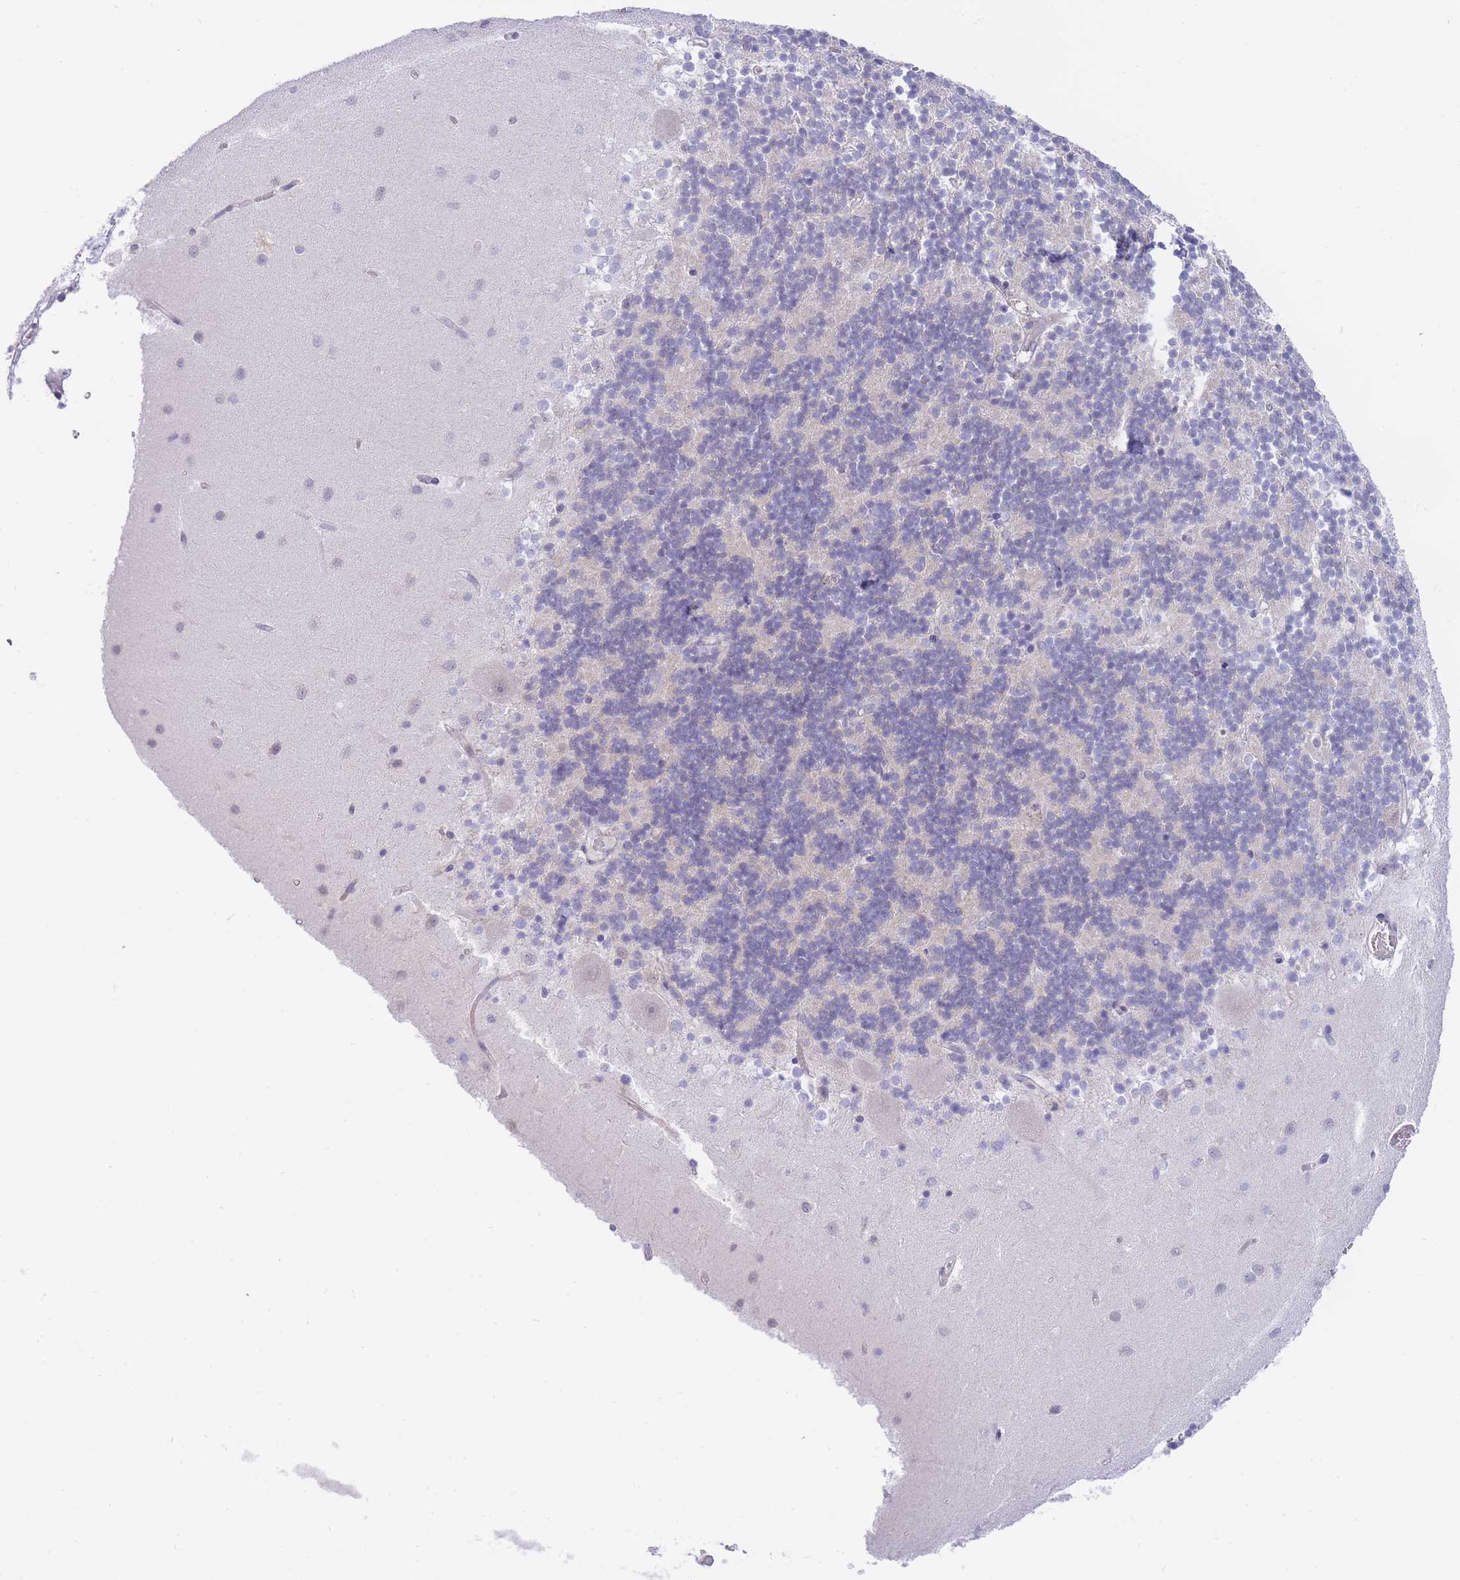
{"staining": {"intensity": "negative", "quantity": "none", "location": "none"}, "tissue": "cerebellum", "cell_type": "Cells in granular layer", "image_type": "normal", "snomed": [{"axis": "morphology", "description": "Normal tissue, NOS"}, {"axis": "topography", "description": "Cerebellum"}], "caption": "Cells in granular layer are negative for brown protein staining in unremarkable cerebellum. Nuclei are stained in blue.", "gene": "SUGT1", "patient": {"sex": "male", "age": 54}}